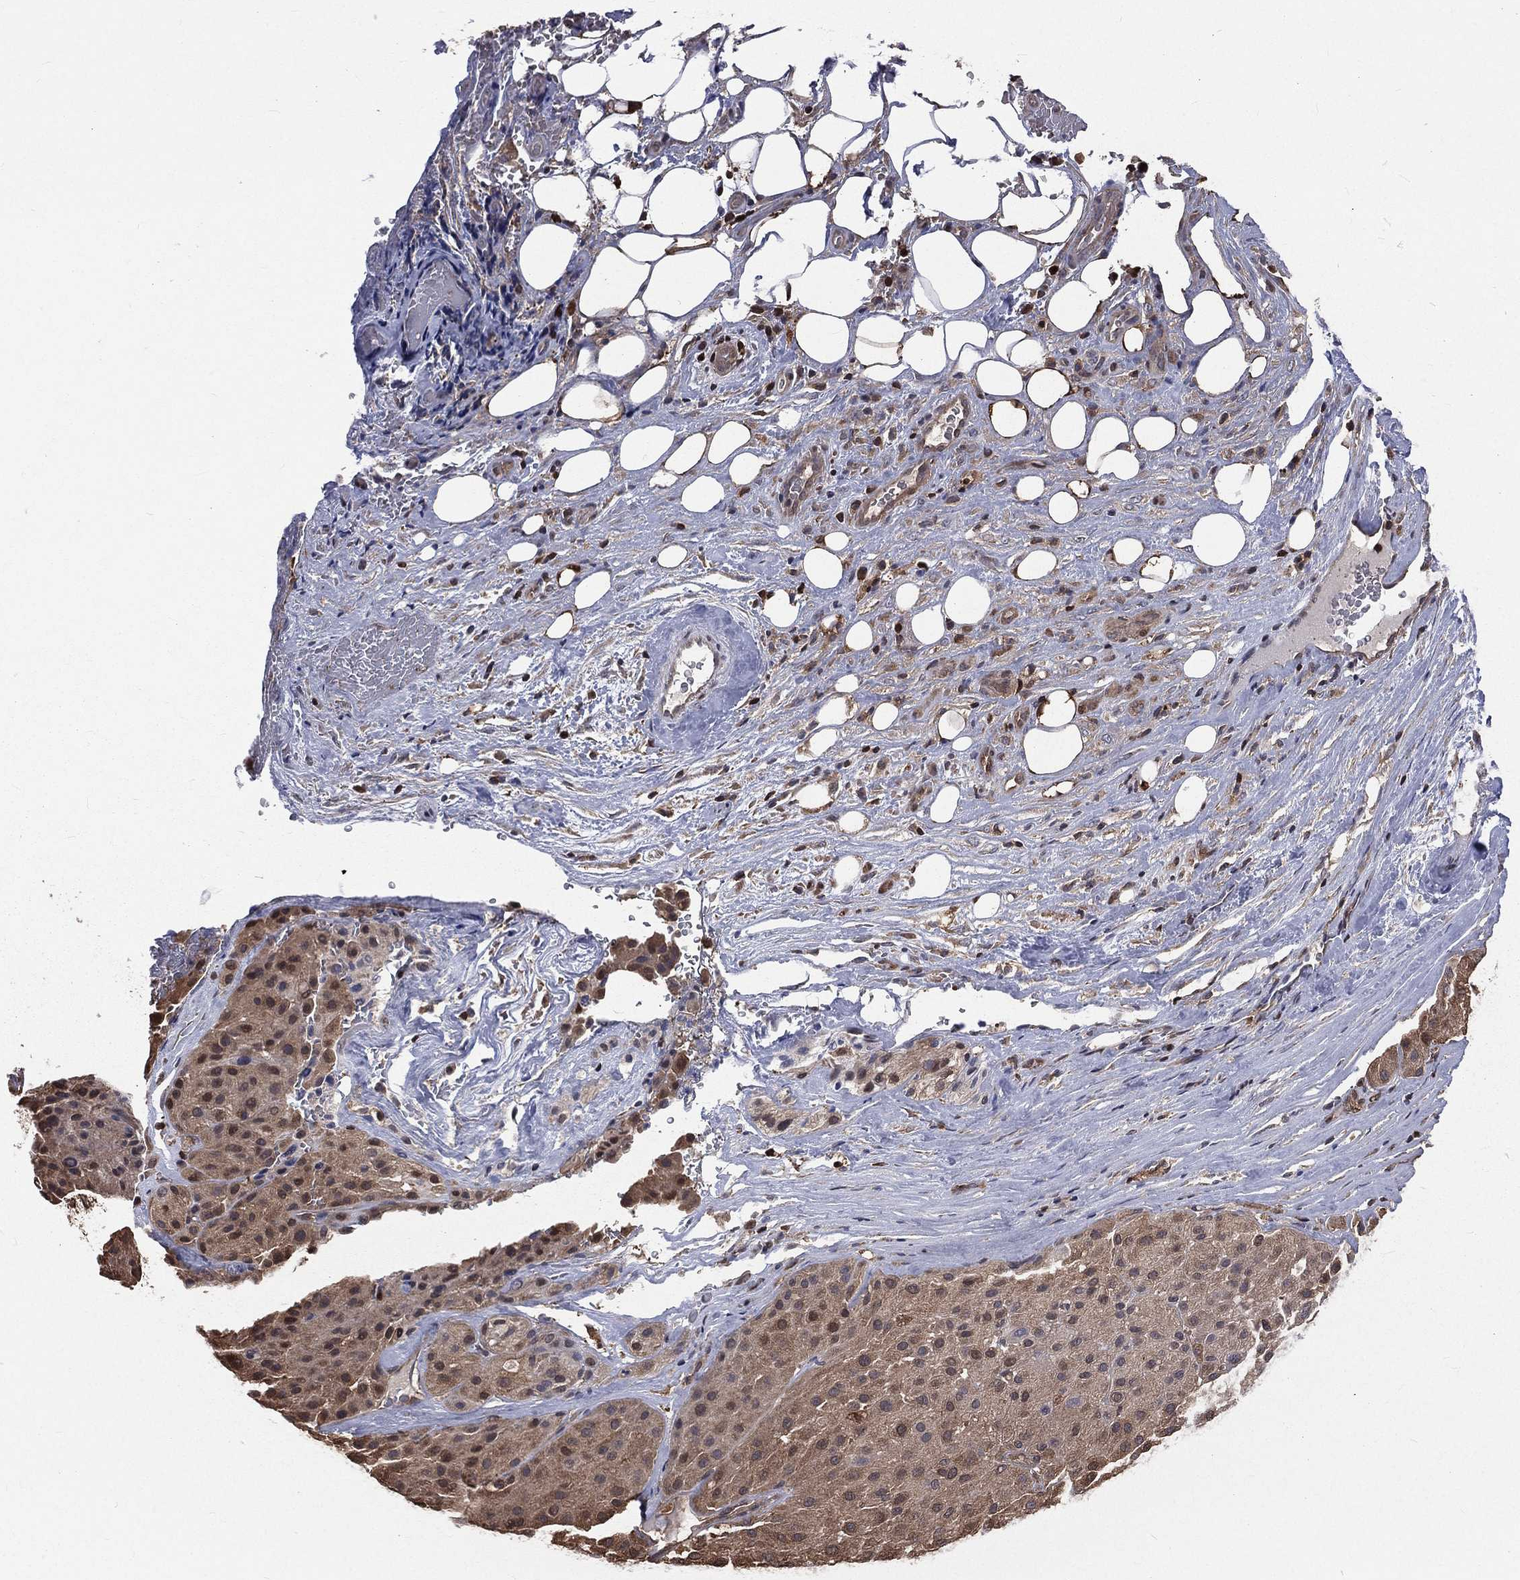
{"staining": {"intensity": "moderate", "quantity": "25%-75%", "location": "cytoplasmic/membranous,nuclear"}, "tissue": "melanoma", "cell_type": "Tumor cells", "image_type": "cancer", "snomed": [{"axis": "morphology", "description": "Malignant melanoma, Metastatic site"}, {"axis": "topography", "description": "Smooth muscle"}], "caption": "Immunohistochemical staining of human melanoma exhibits medium levels of moderate cytoplasmic/membranous and nuclear protein positivity in approximately 25%-75% of tumor cells. The protein is stained brown, and the nuclei are stained in blue (DAB (3,3'-diaminobenzidine) IHC with brightfield microscopy, high magnification).", "gene": "TBC1D2", "patient": {"sex": "male", "age": 41}}